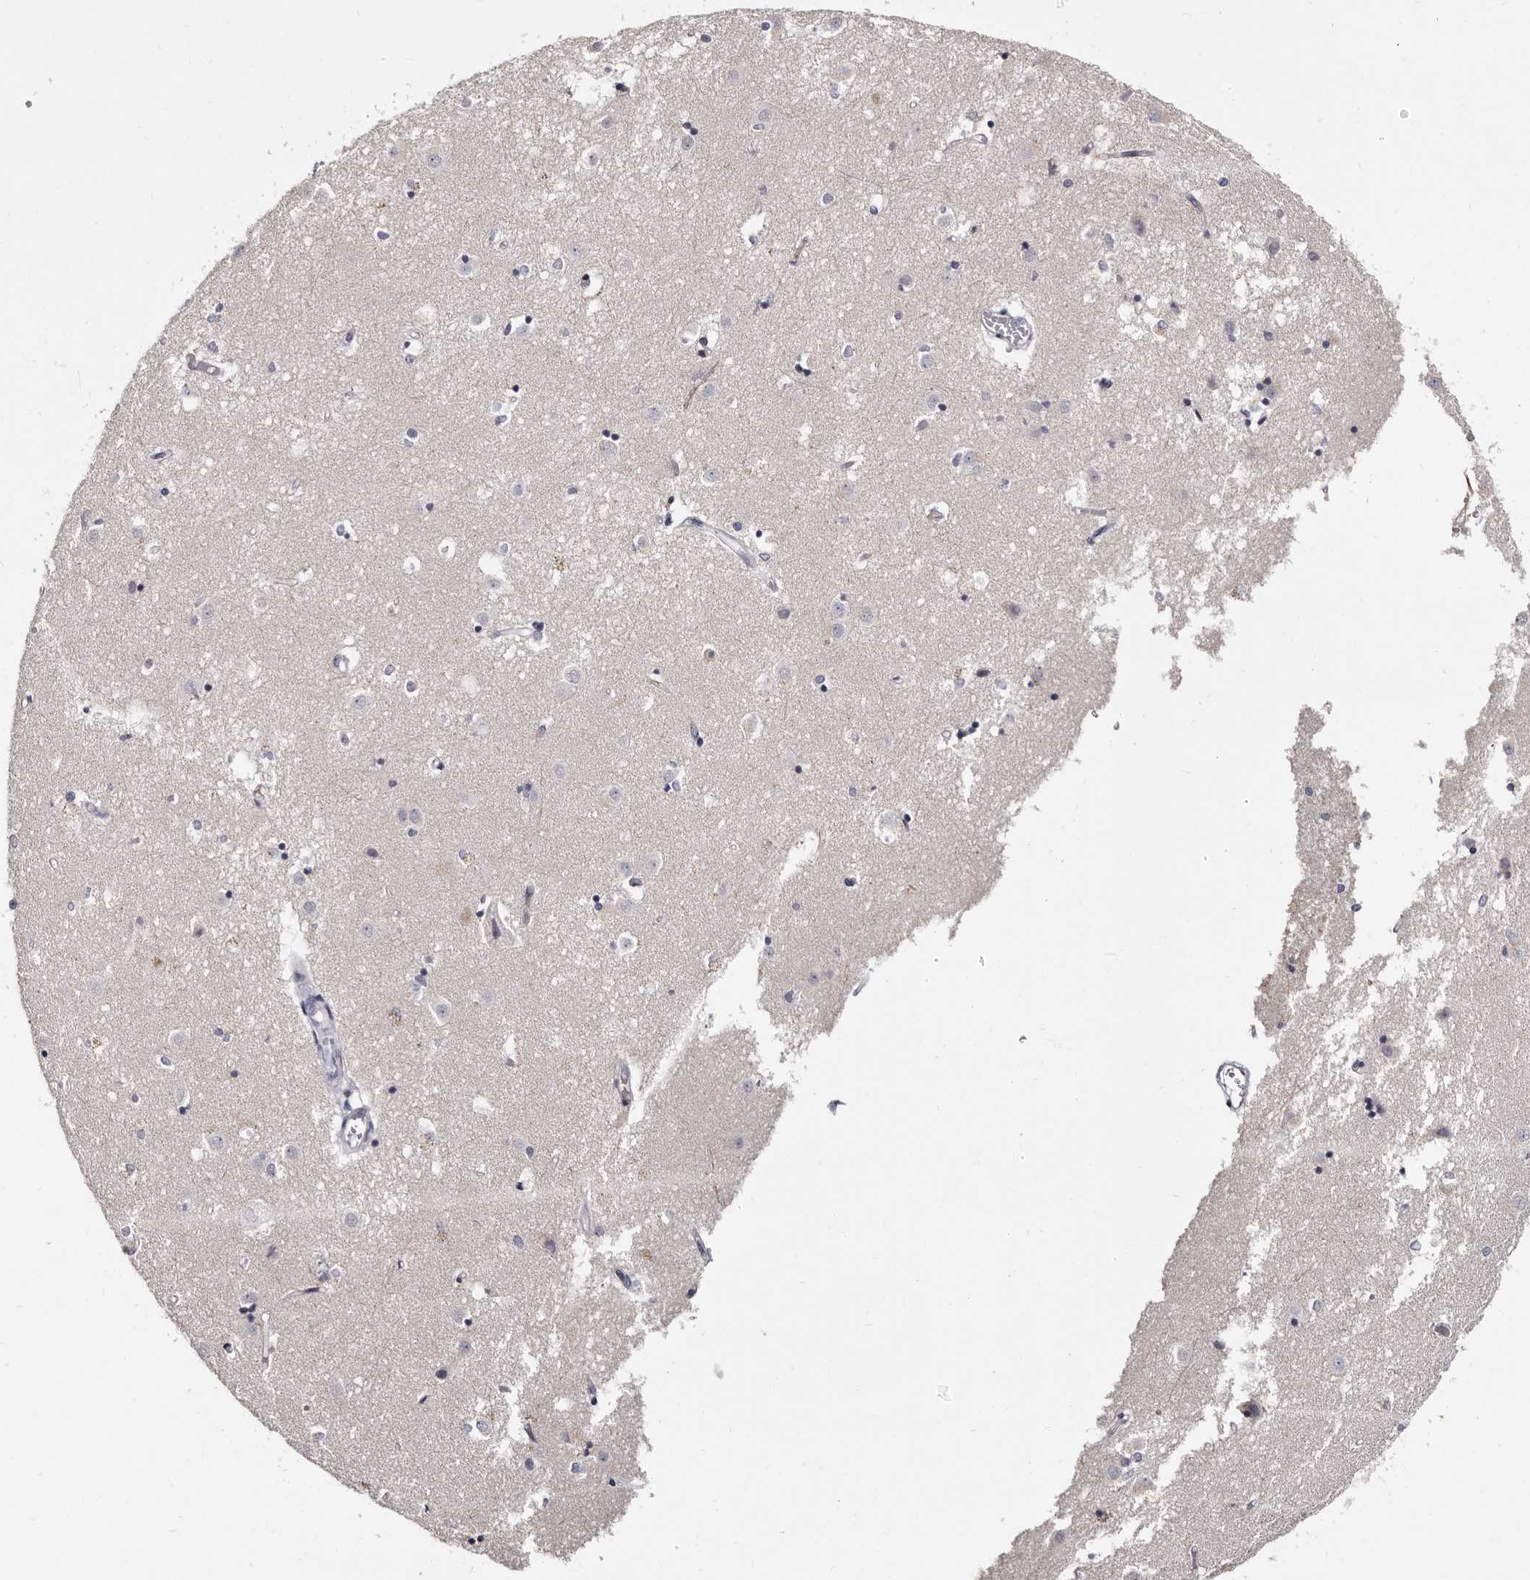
{"staining": {"intensity": "negative", "quantity": "none", "location": "none"}, "tissue": "caudate", "cell_type": "Glial cells", "image_type": "normal", "snomed": [{"axis": "morphology", "description": "Normal tissue, NOS"}, {"axis": "topography", "description": "Lateral ventricle wall"}], "caption": "Immunohistochemical staining of unremarkable caudate demonstrates no significant expression in glial cells.", "gene": "TBC1D22B", "patient": {"sex": "male", "age": 45}}